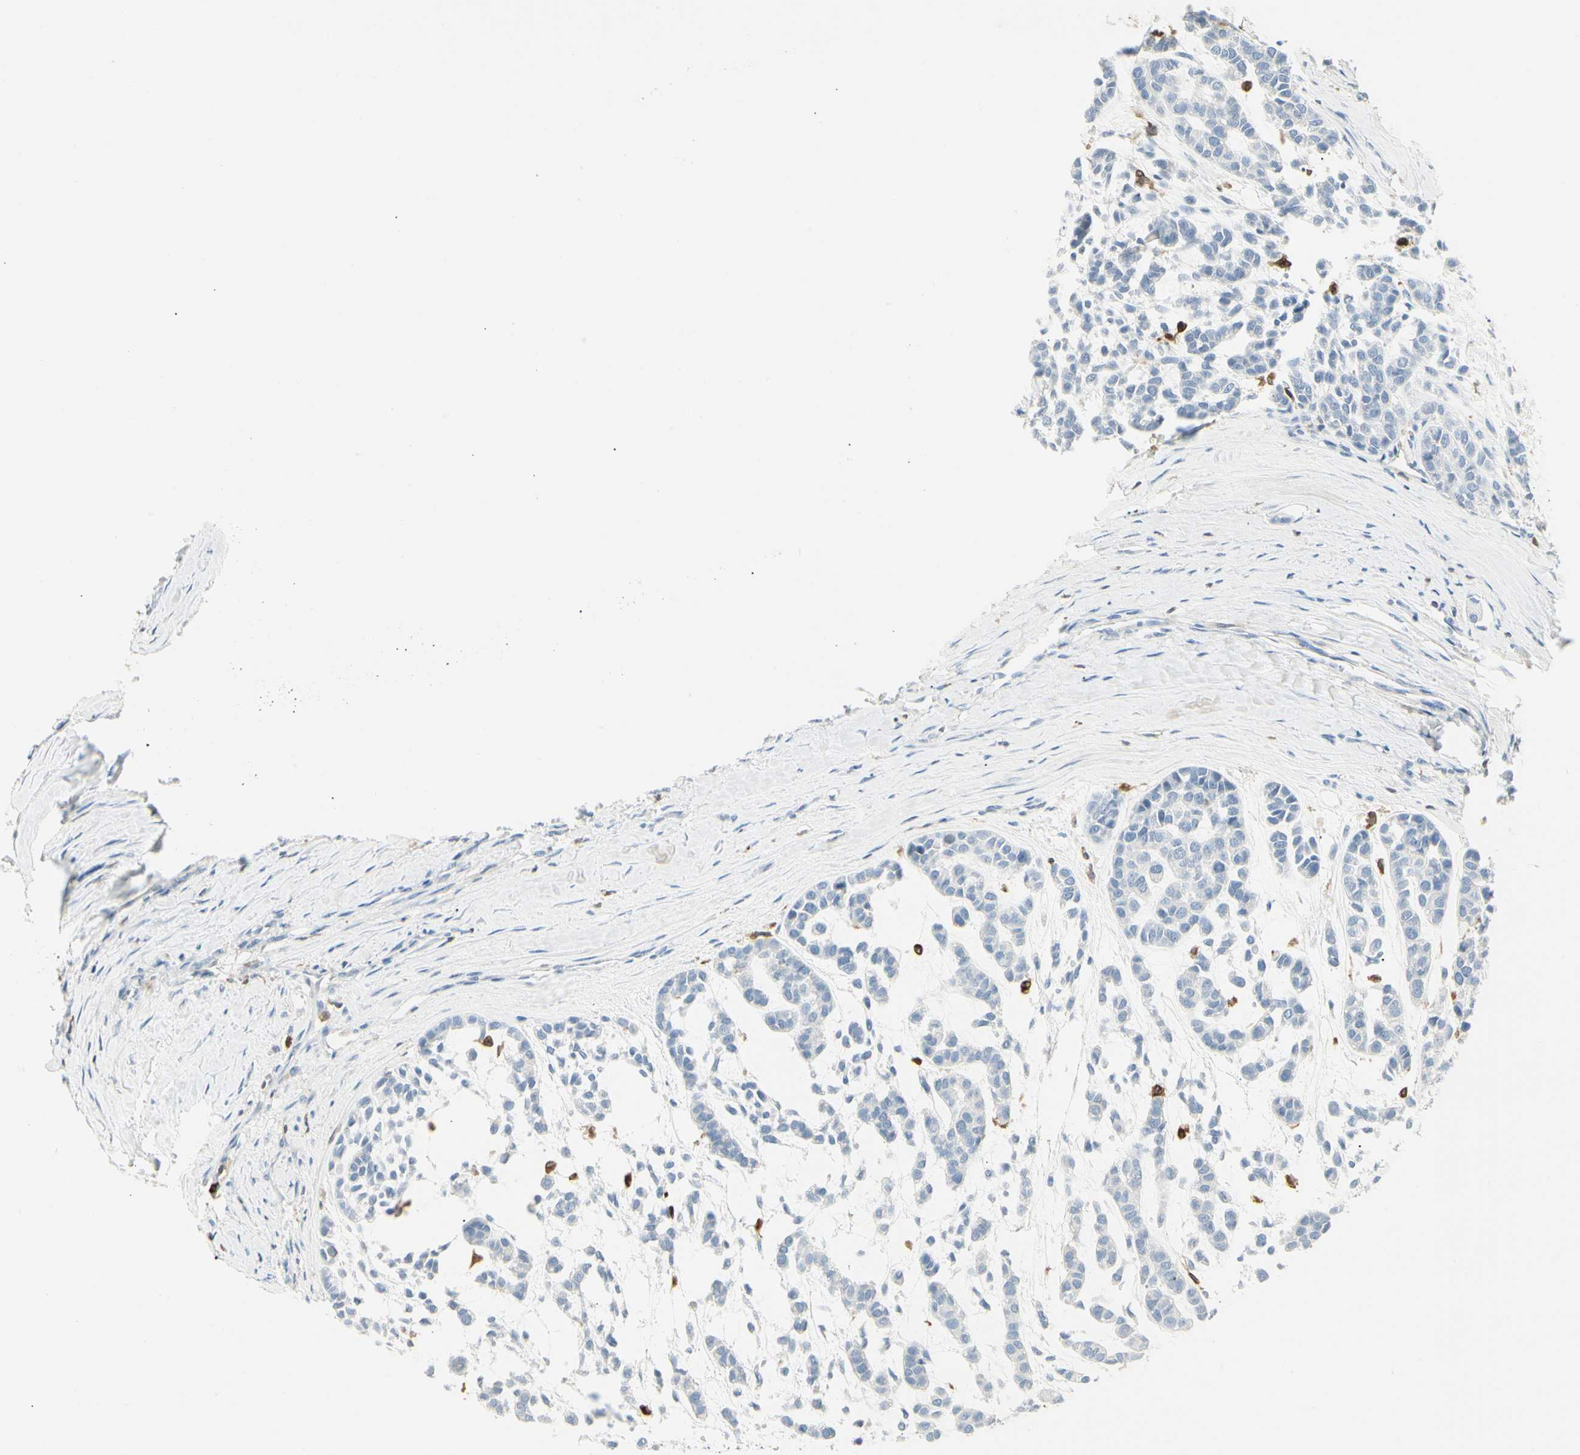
{"staining": {"intensity": "negative", "quantity": "none", "location": "none"}, "tissue": "head and neck cancer", "cell_type": "Tumor cells", "image_type": "cancer", "snomed": [{"axis": "morphology", "description": "Adenocarcinoma, NOS"}, {"axis": "morphology", "description": "Adenoma, NOS"}, {"axis": "topography", "description": "Head-Neck"}], "caption": "The photomicrograph demonstrates no staining of tumor cells in head and neck cancer.", "gene": "ITGB2", "patient": {"sex": "female", "age": 55}}